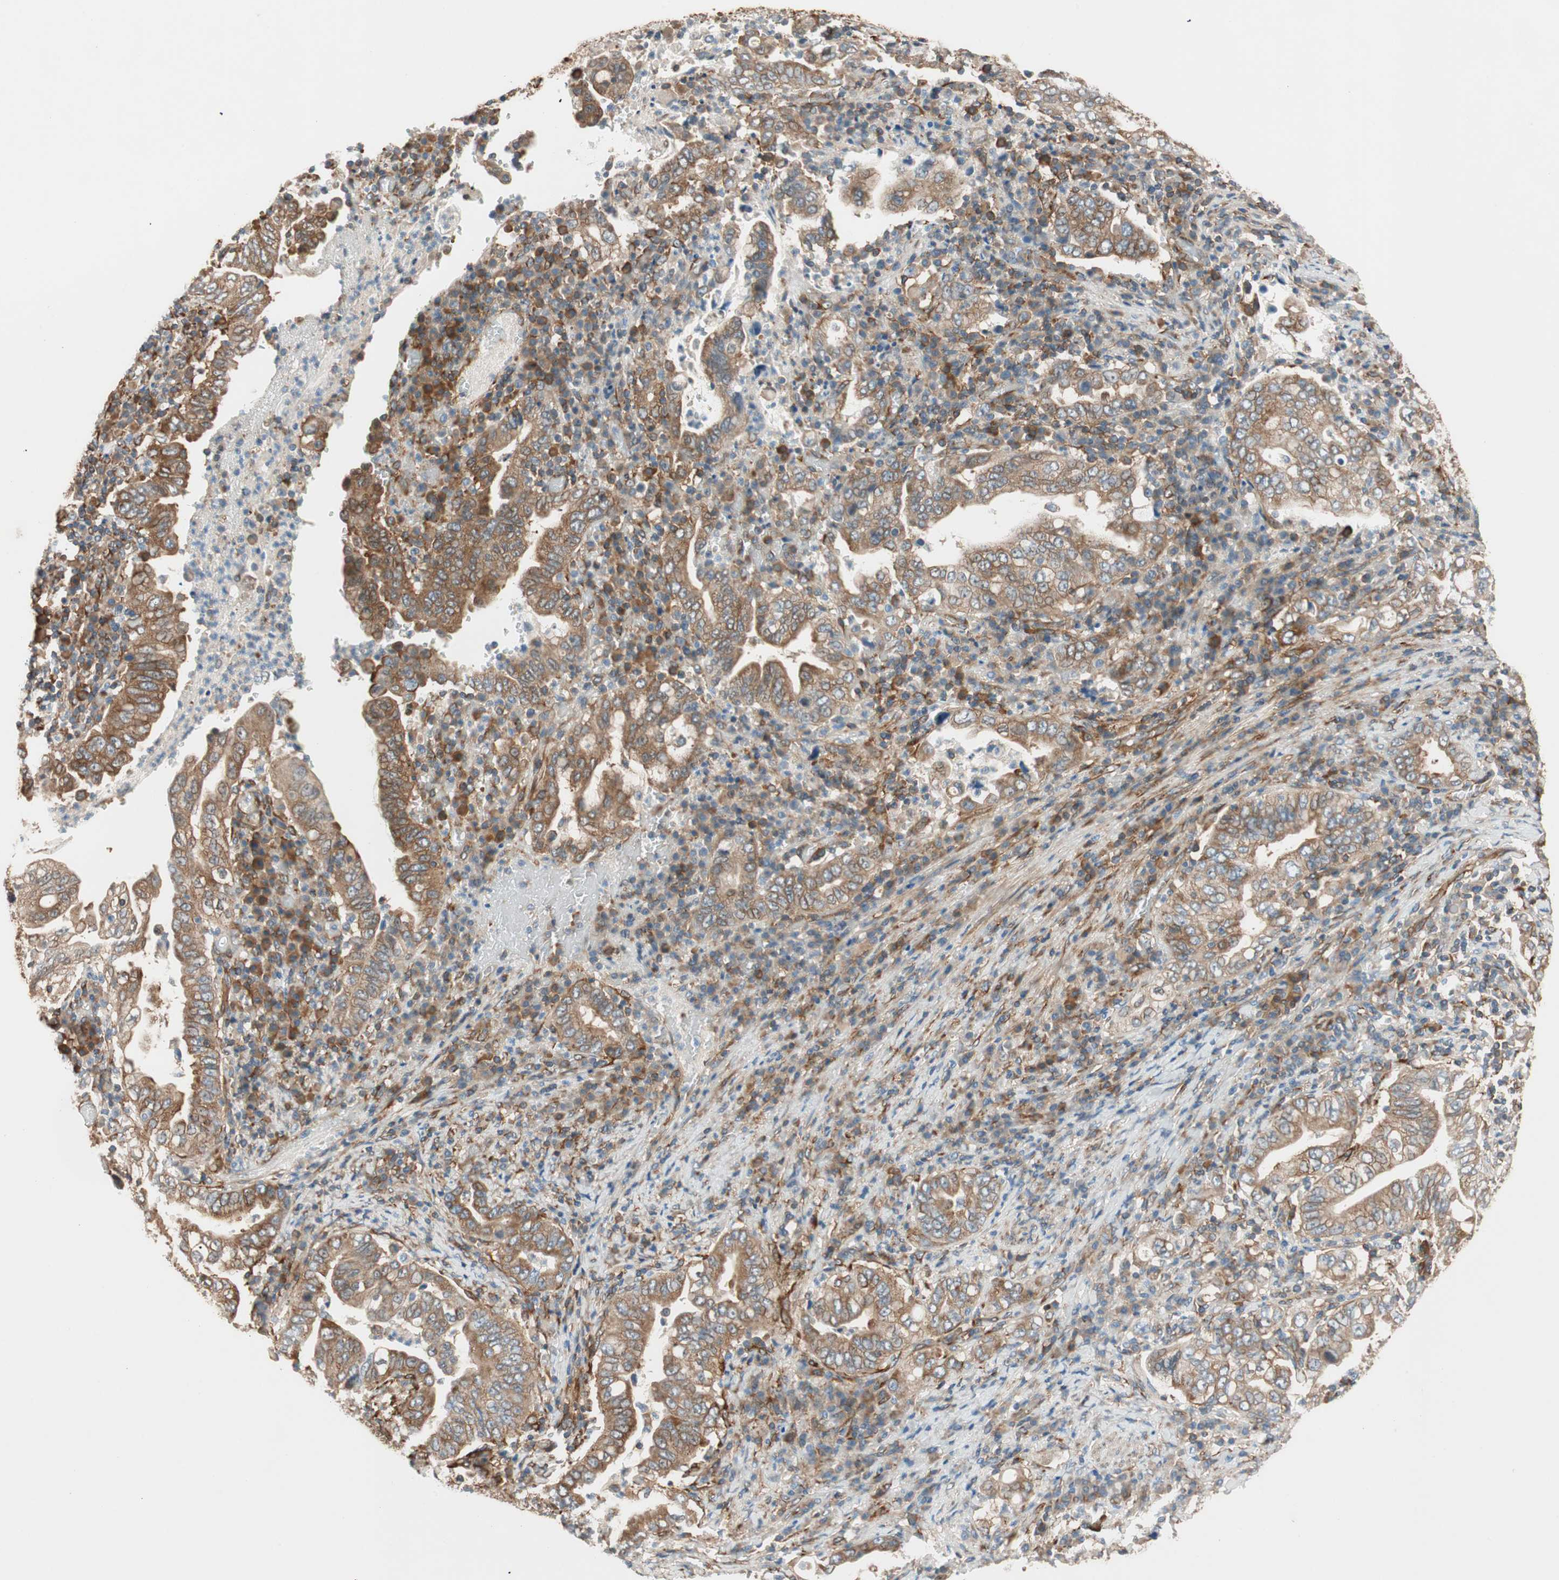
{"staining": {"intensity": "moderate", "quantity": ">75%", "location": "cytoplasmic/membranous"}, "tissue": "stomach cancer", "cell_type": "Tumor cells", "image_type": "cancer", "snomed": [{"axis": "morphology", "description": "Normal tissue, NOS"}, {"axis": "morphology", "description": "Adenocarcinoma, NOS"}, {"axis": "topography", "description": "Esophagus"}, {"axis": "topography", "description": "Stomach, upper"}, {"axis": "topography", "description": "Peripheral nerve tissue"}], "caption": "A brown stain labels moderate cytoplasmic/membranous expression of a protein in stomach cancer tumor cells.", "gene": "WASL", "patient": {"sex": "male", "age": 62}}